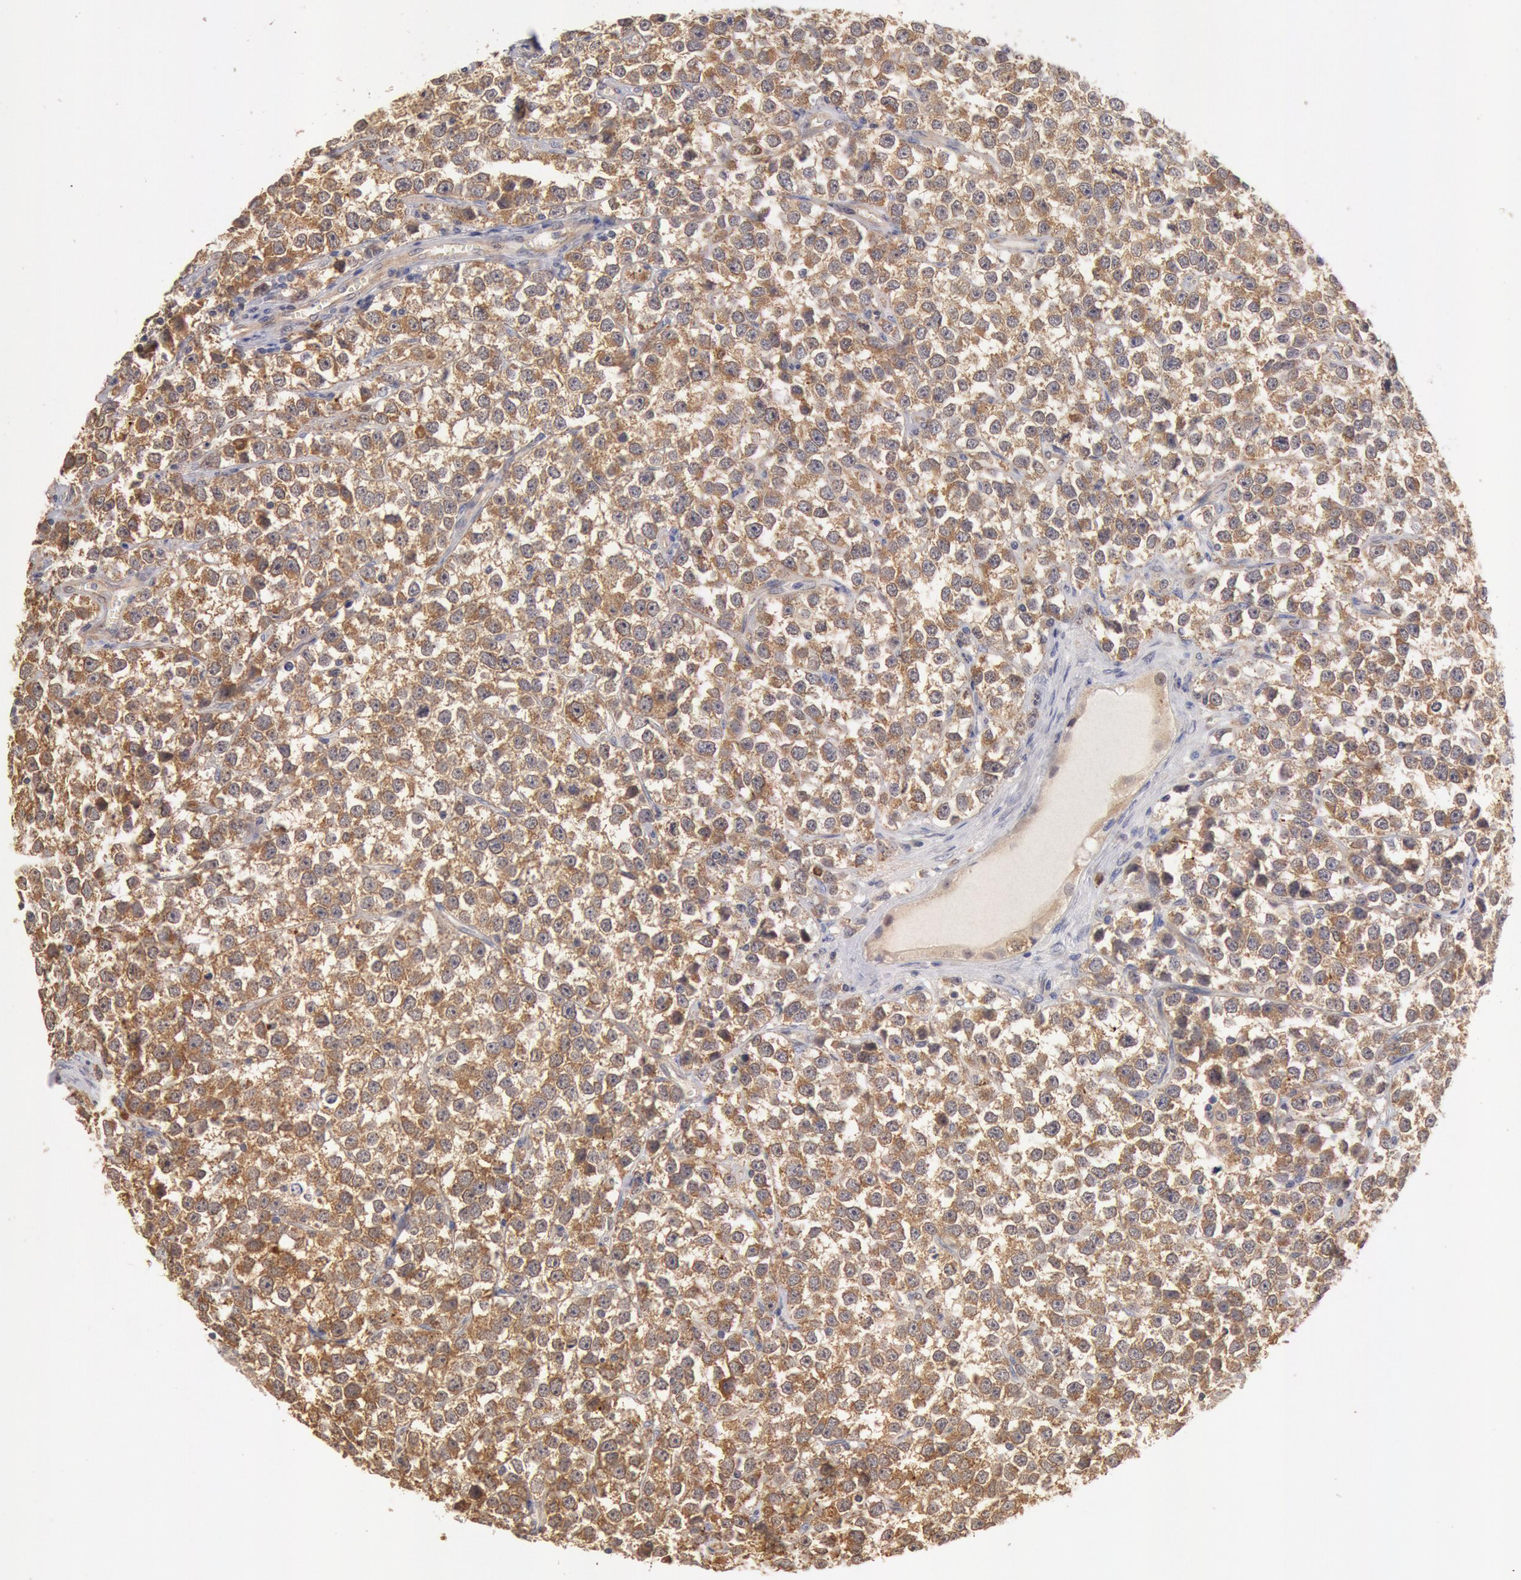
{"staining": {"intensity": "moderate", "quantity": ">75%", "location": "cytoplasmic/membranous"}, "tissue": "testis cancer", "cell_type": "Tumor cells", "image_type": "cancer", "snomed": [{"axis": "morphology", "description": "Seminoma, NOS"}, {"axis": "topography", "description": "Testis"}], "caption": "Protein expression analysis of human seminoma (testis) reveals moderate cytoplasmic/membranous staining in about >75% of tumor cells.", "gene": "DNAJA1", "patient": {"sex": "male", "age": 25}}